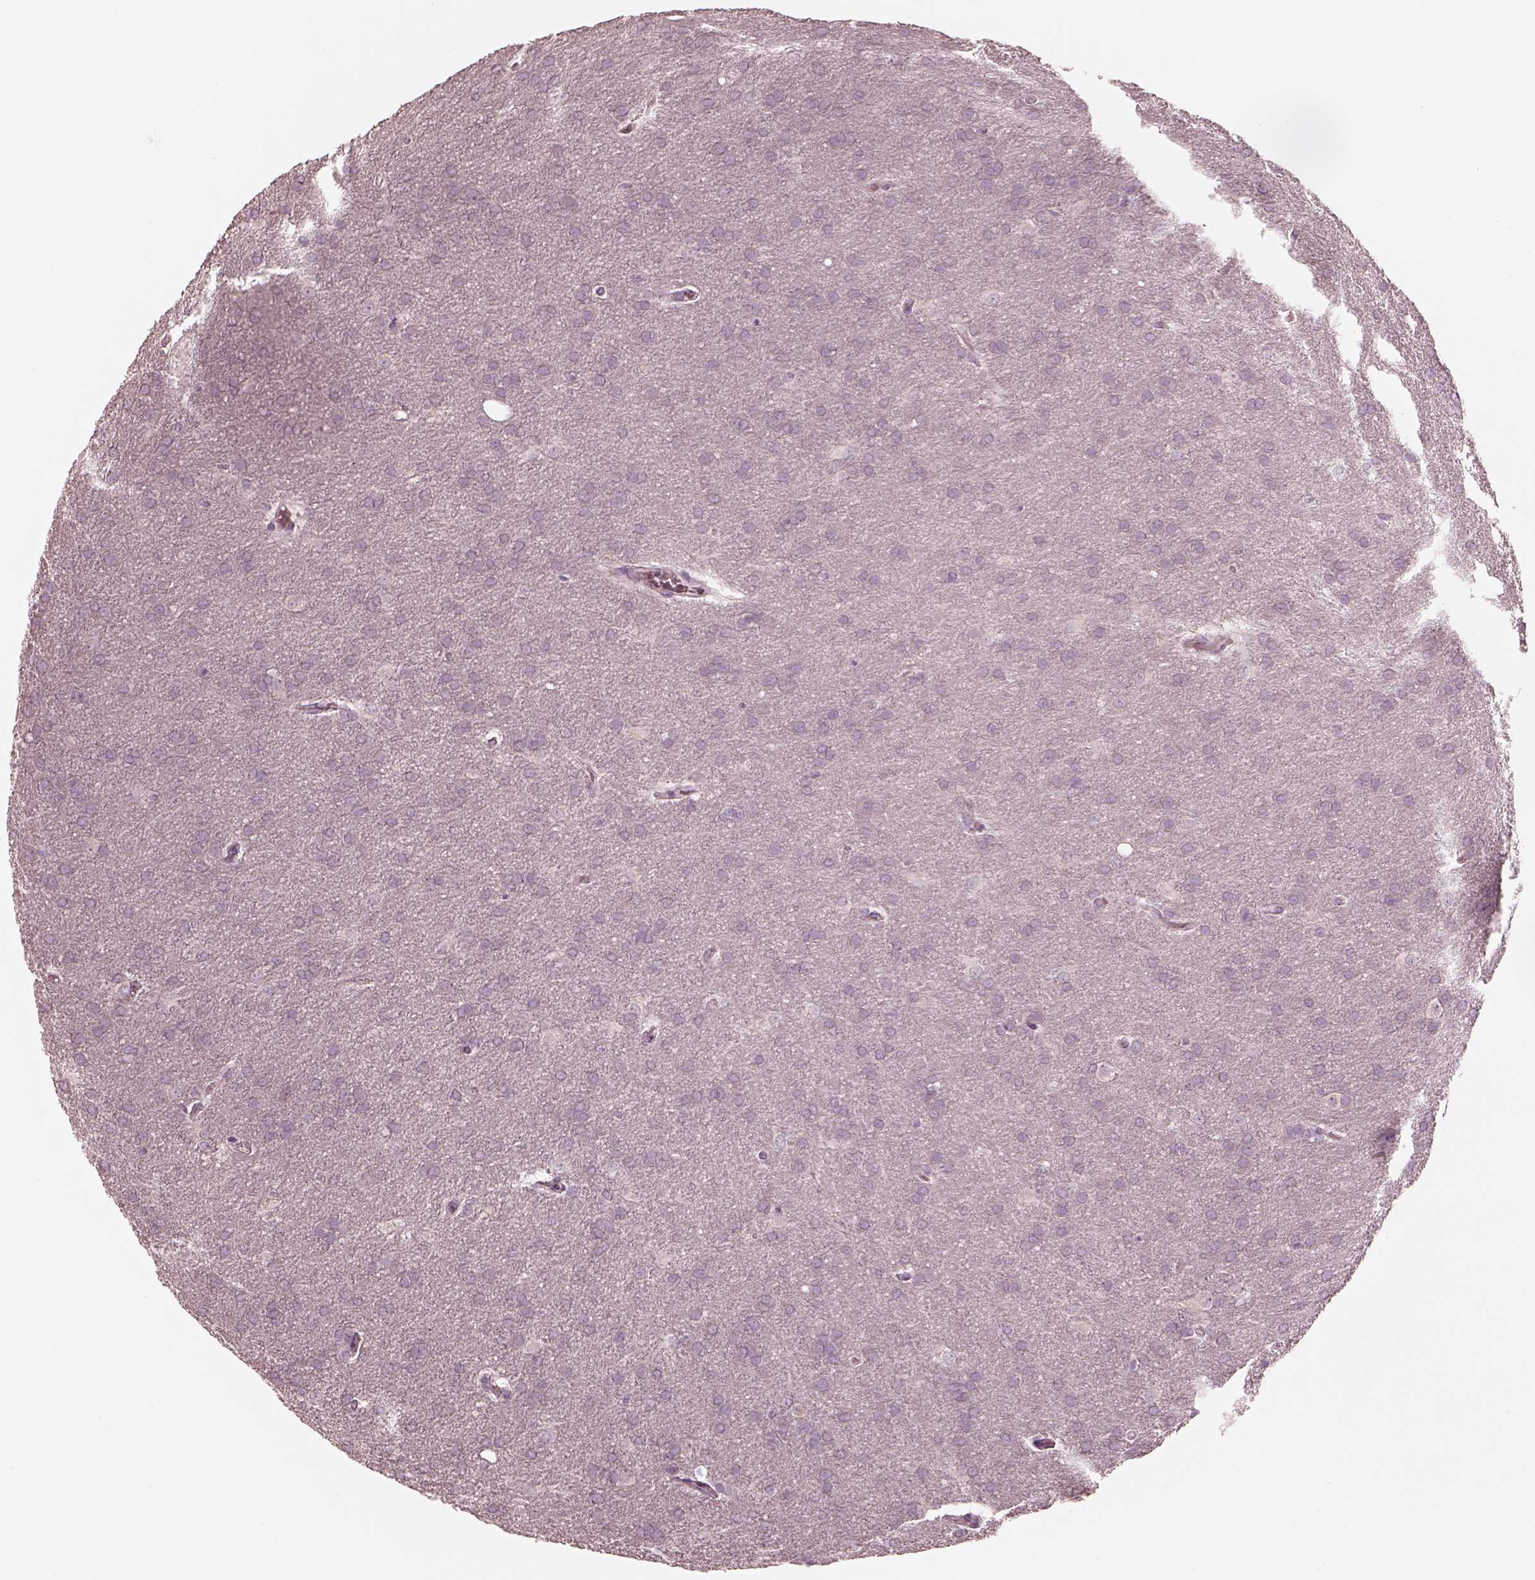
{"staining": {"intensity": "negative", "quantity": "none", "location": "none"}, "tissue": "glioma", "cell_type": "Tumor cells", "image_type": "cancer", "snomed": [{"axis": "morphology", "description": "Glioma, malignant, Low grade"}, {"axis": "topography", "description": "Brain"}], "caption": "Tumor cells show no significant protein positivity in malignant glioma (low-grade). The staining is performed using DAB brown chromogen with nuclei counter-stained in using hematoxylin.", "gene": "ANKLE1", "patient": {"sex": "female", "age": 32}}